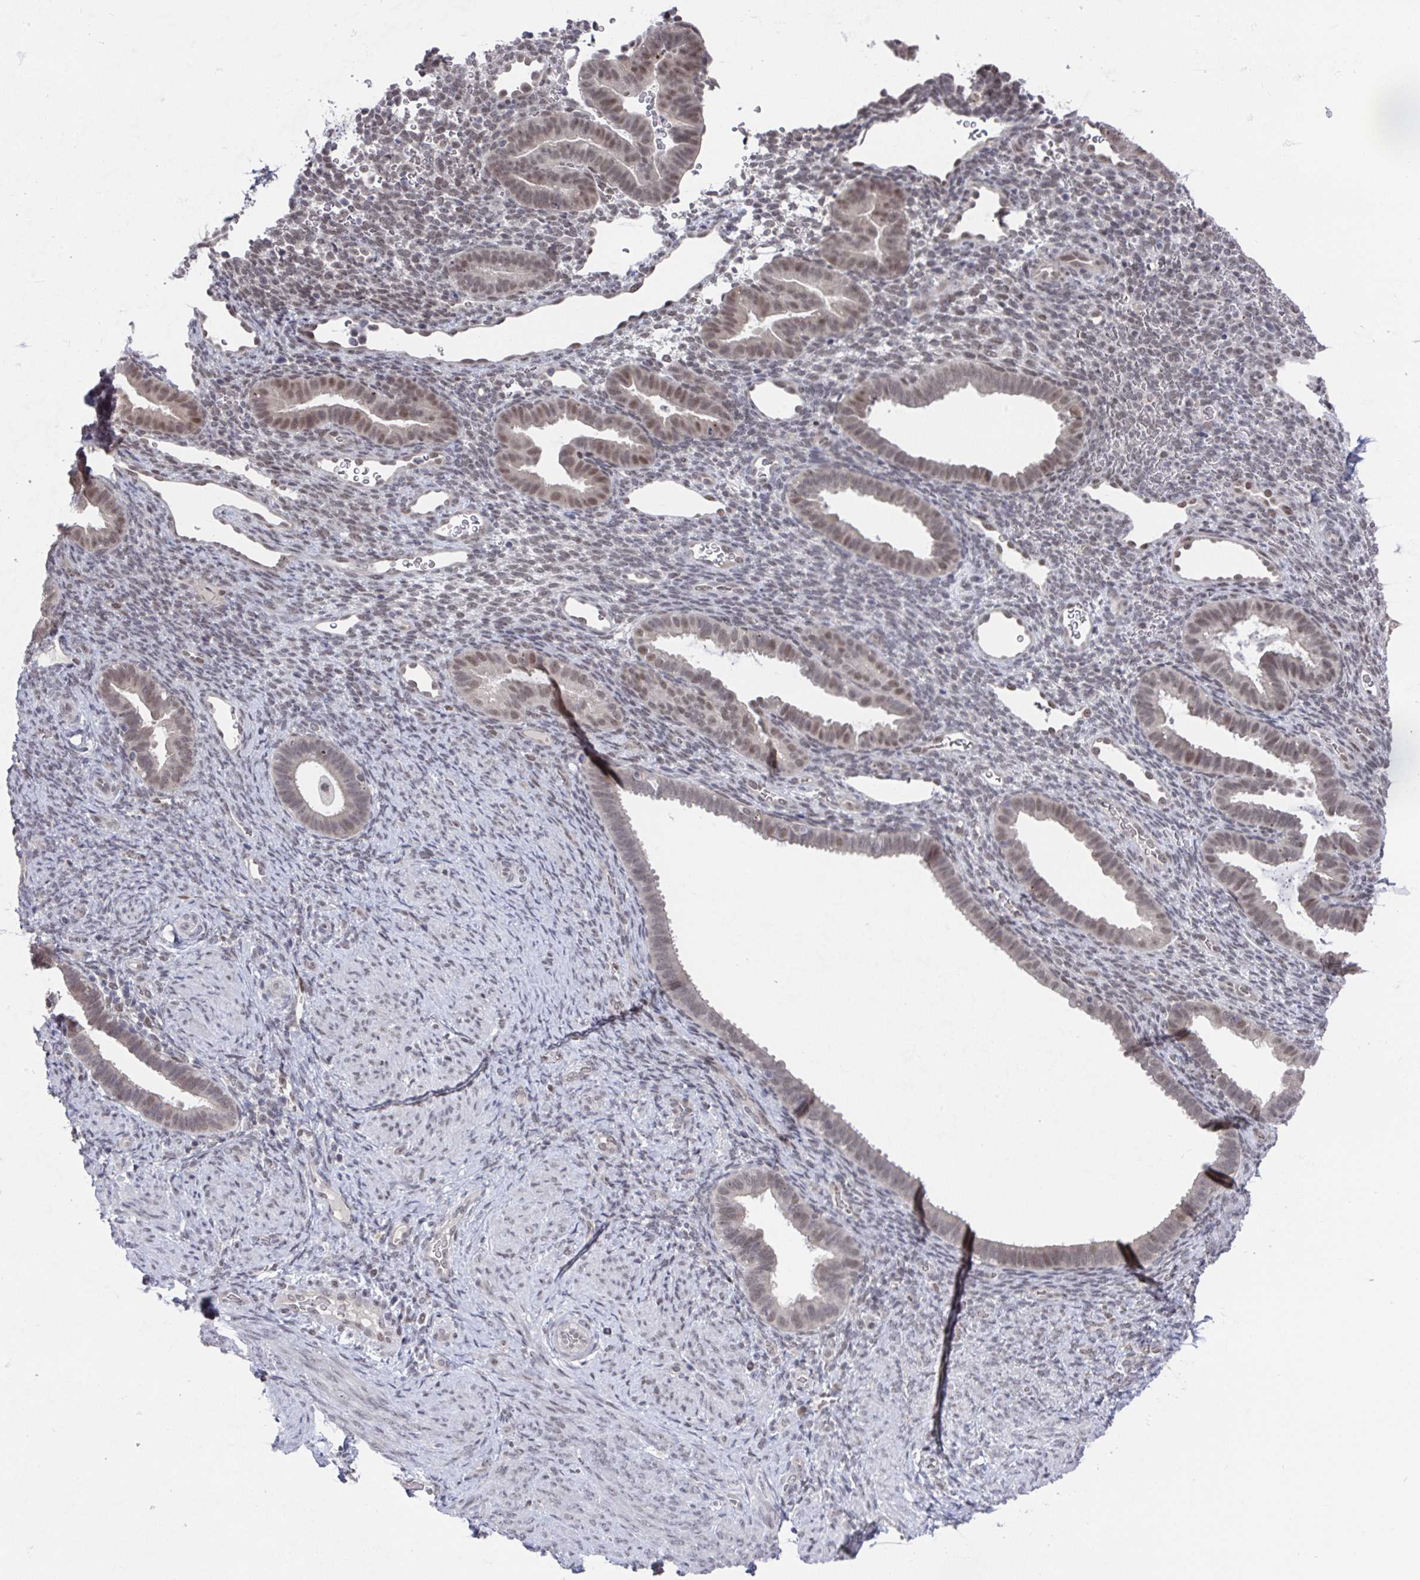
{"staining": {"intensity": "moderate", "quantity": "<25%", "location": "nuclear"}, "tissue": "endometrium", "cell_type": "Cells in endometrial stroma", "image_type": "normal", "snomed": [{"axis": "morphology", "description": "Normal tissue, NOS"}, {"axis": "topography", "description": "Endometrium"}], "caption": "Moderate nuclear staining for a protein is present in about <25% of cells in endometrial stroma of unremarkable endometrium using immunohistochemistry.", "gene": "JMJD1C", "patient": {"sex": "female", "age": 34}}